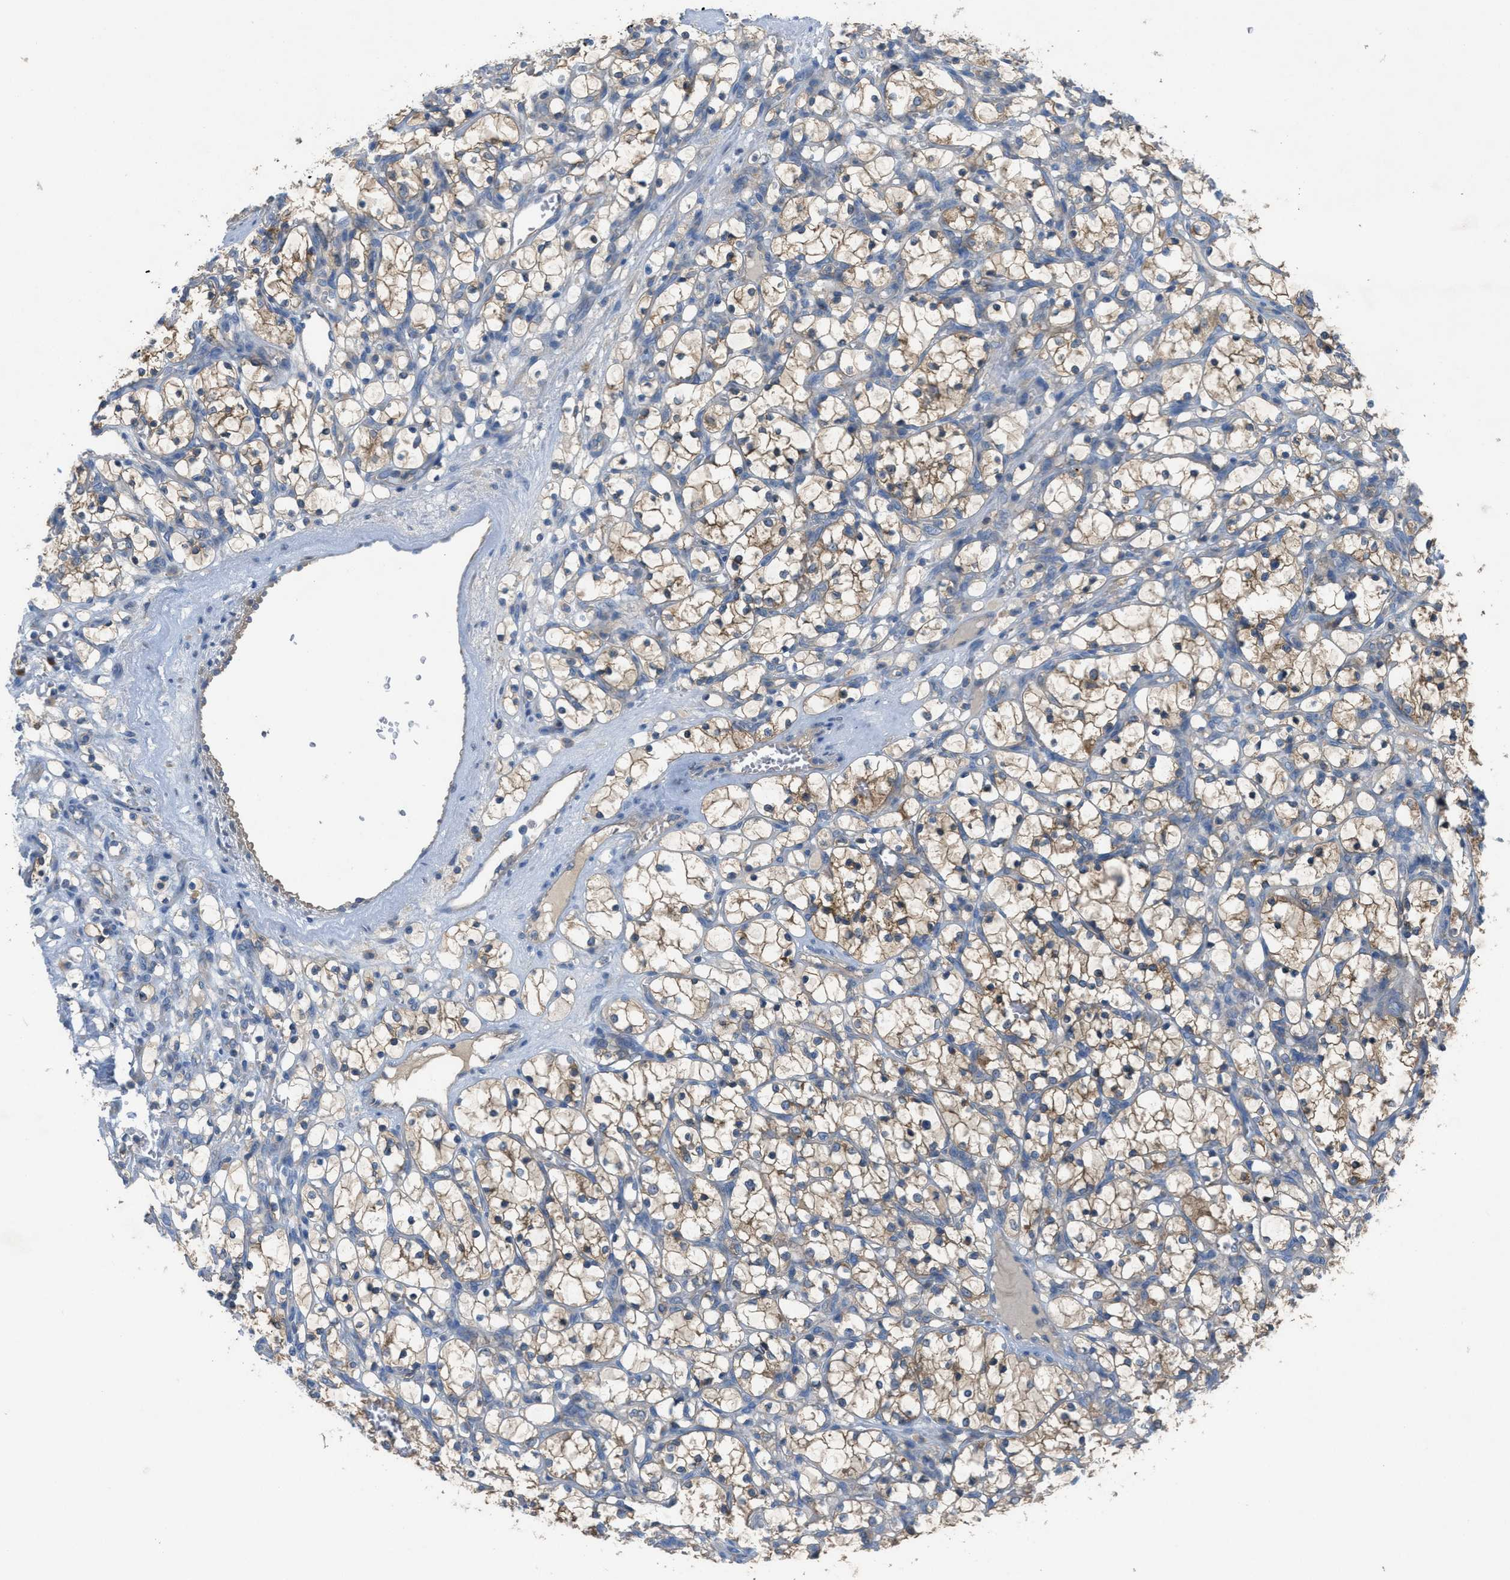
{"staining": {"intensity": "moderate", "quantity": ">75%", "location": "cytoplasmic/membranous"}, "tissue": "renal cancer", "cell_type": "Tumor cells", "image_type": "cancer", "snomed": [{"axis": "morphology", "description": "Adenocarcinoma, NOS"}, {"axis": "topography", "description": "Kidney"}], "caption": "Brown immunohistochemical staining in human renal adenocarcinoma exhibits moderate cytoplasmic/membranous expression in about >75% of tumor cells.", "gene": "UBA5", "patient": {"sex": "female", "age": 69}}